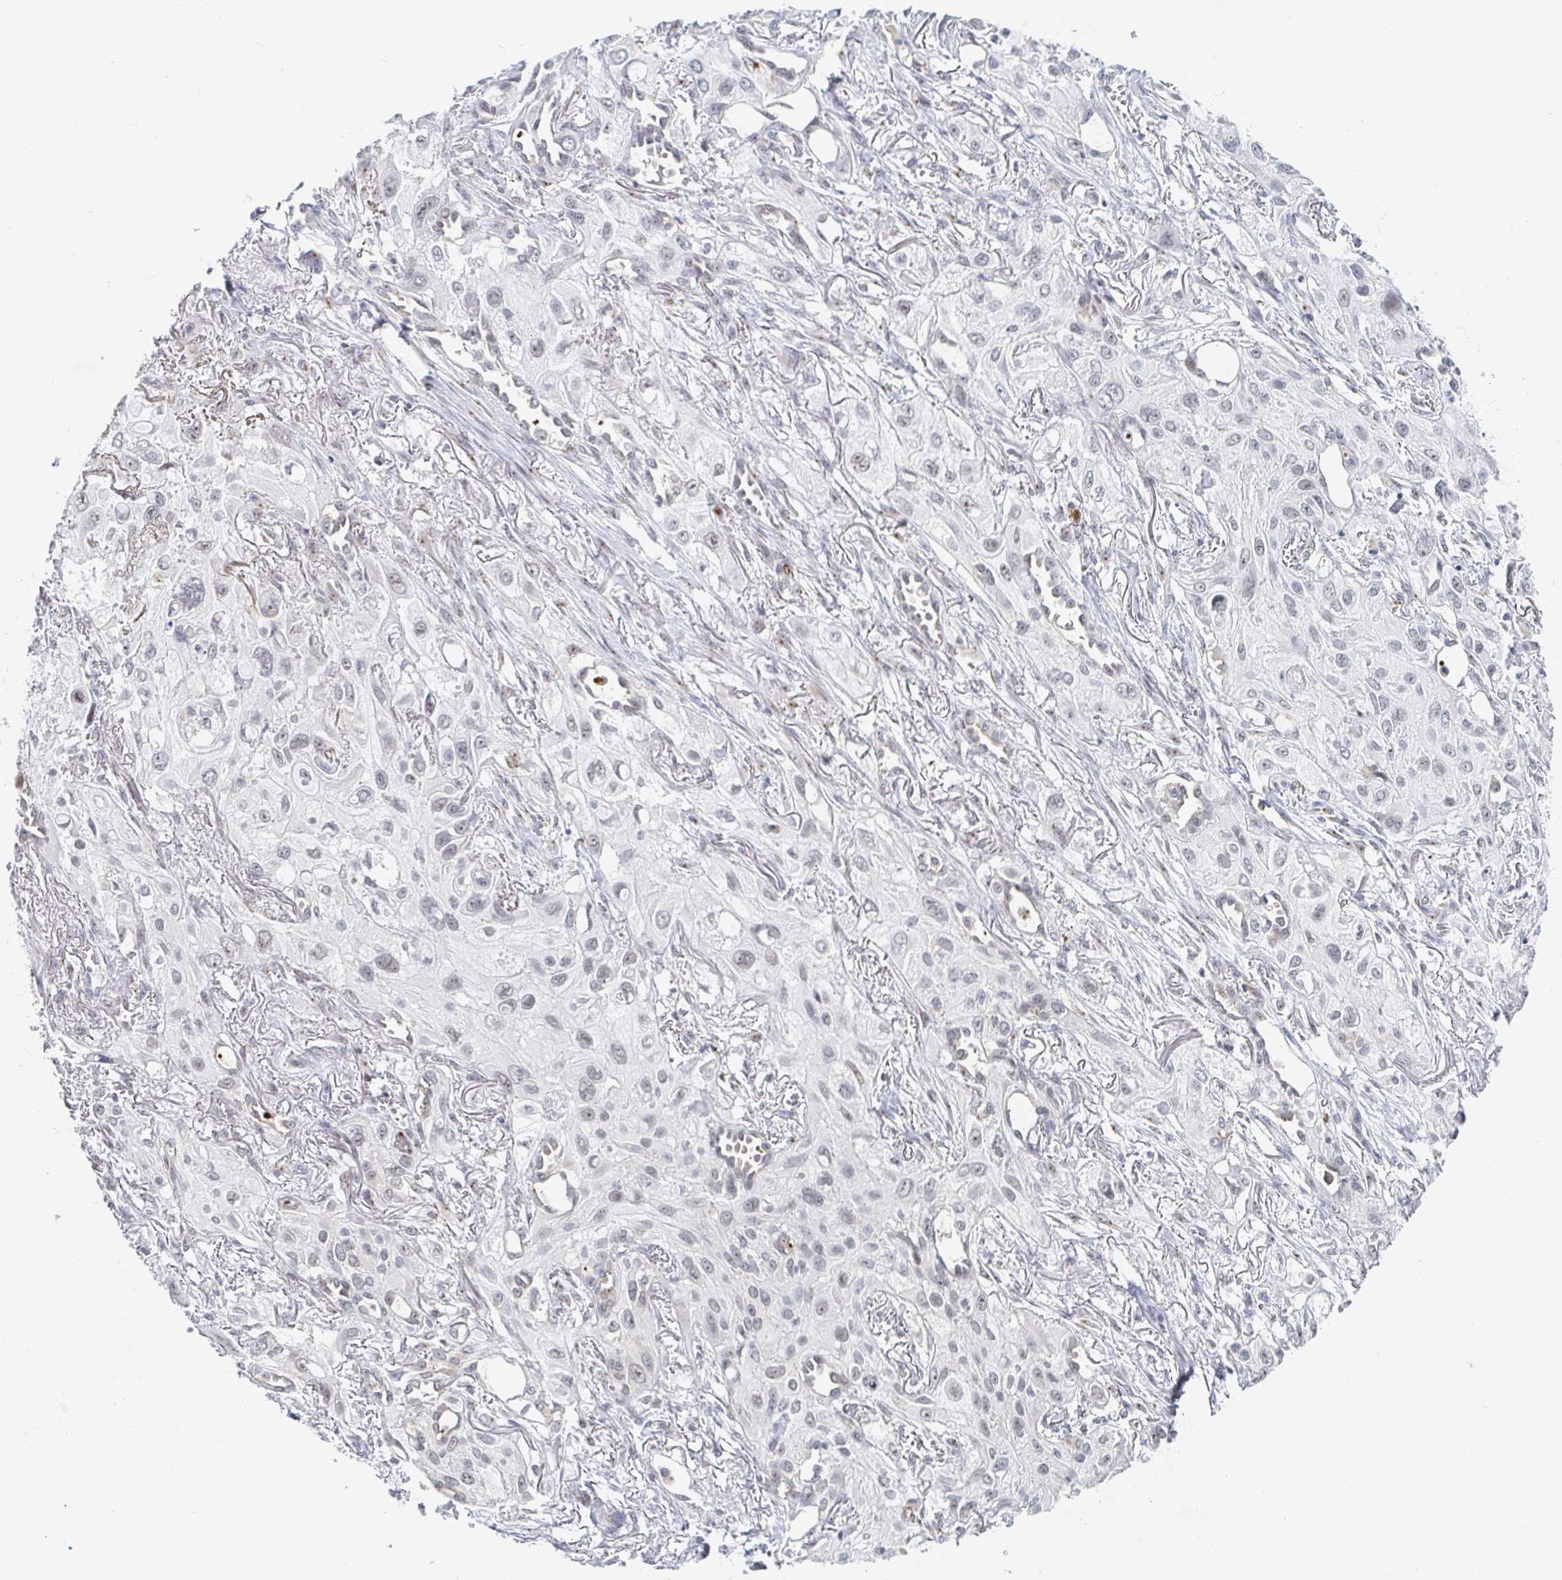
{"staining": {"intensity": "weak", "quantity": "<25%", "location": "nuclear"}, "tissue": "lung cancer", "cell_type": "Tumor cells", "image_type": "cancer", "snomed": [{"axis": "morphology", "description": "Squamous cell carcinoma, NOS"}, {"axis": "topography", "description": "Lung"}], "caption": "Immunohistochemistry micrograph of human lung cancer stained for a protein (brown), which exhibits no expression in tumor cells.", "gene": "CHD2", "patient": {"sex": "male", "age": 71}}